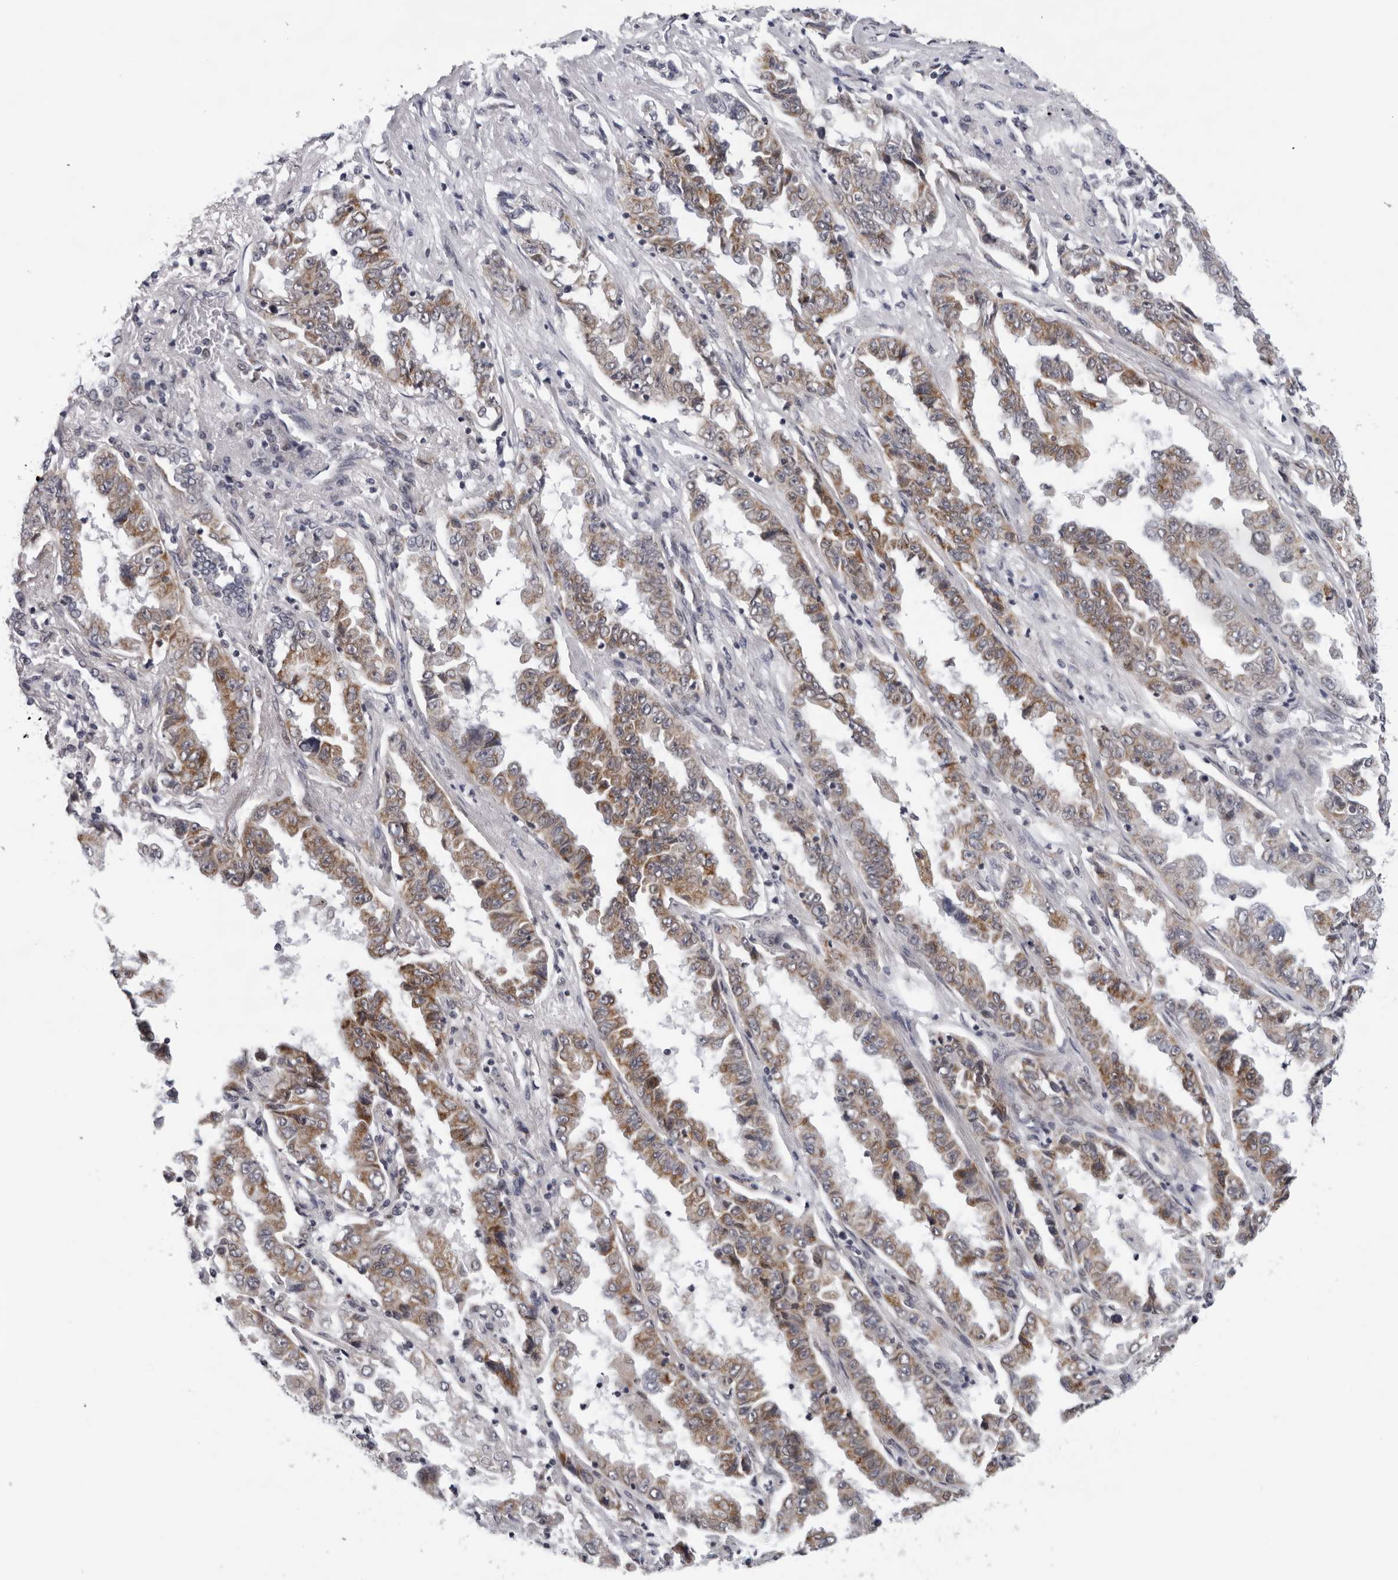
{"staining": {"intensity": "moderate", "quantity": ">75%", "location": "cytoplasmic/membranous"}, "tissue": "lung cancer", "cell_type": "Tumor cells", "image_type": "cancer", "snomed": [{"axis": "morphology", "description": "Adenocarcinoma, NOS"}, {"axis": "topography", "description": "Lung"}], "caption": "A brown stain highlights moderate cytoplasmic/membranous positivity of a protein in human adenocarcinoma (lung) tumor cells. (Brightfield microscopy of DAB IHC at high magnification).", "gene": "CPT2", "patient": {"sex": "female", "age": 51}}